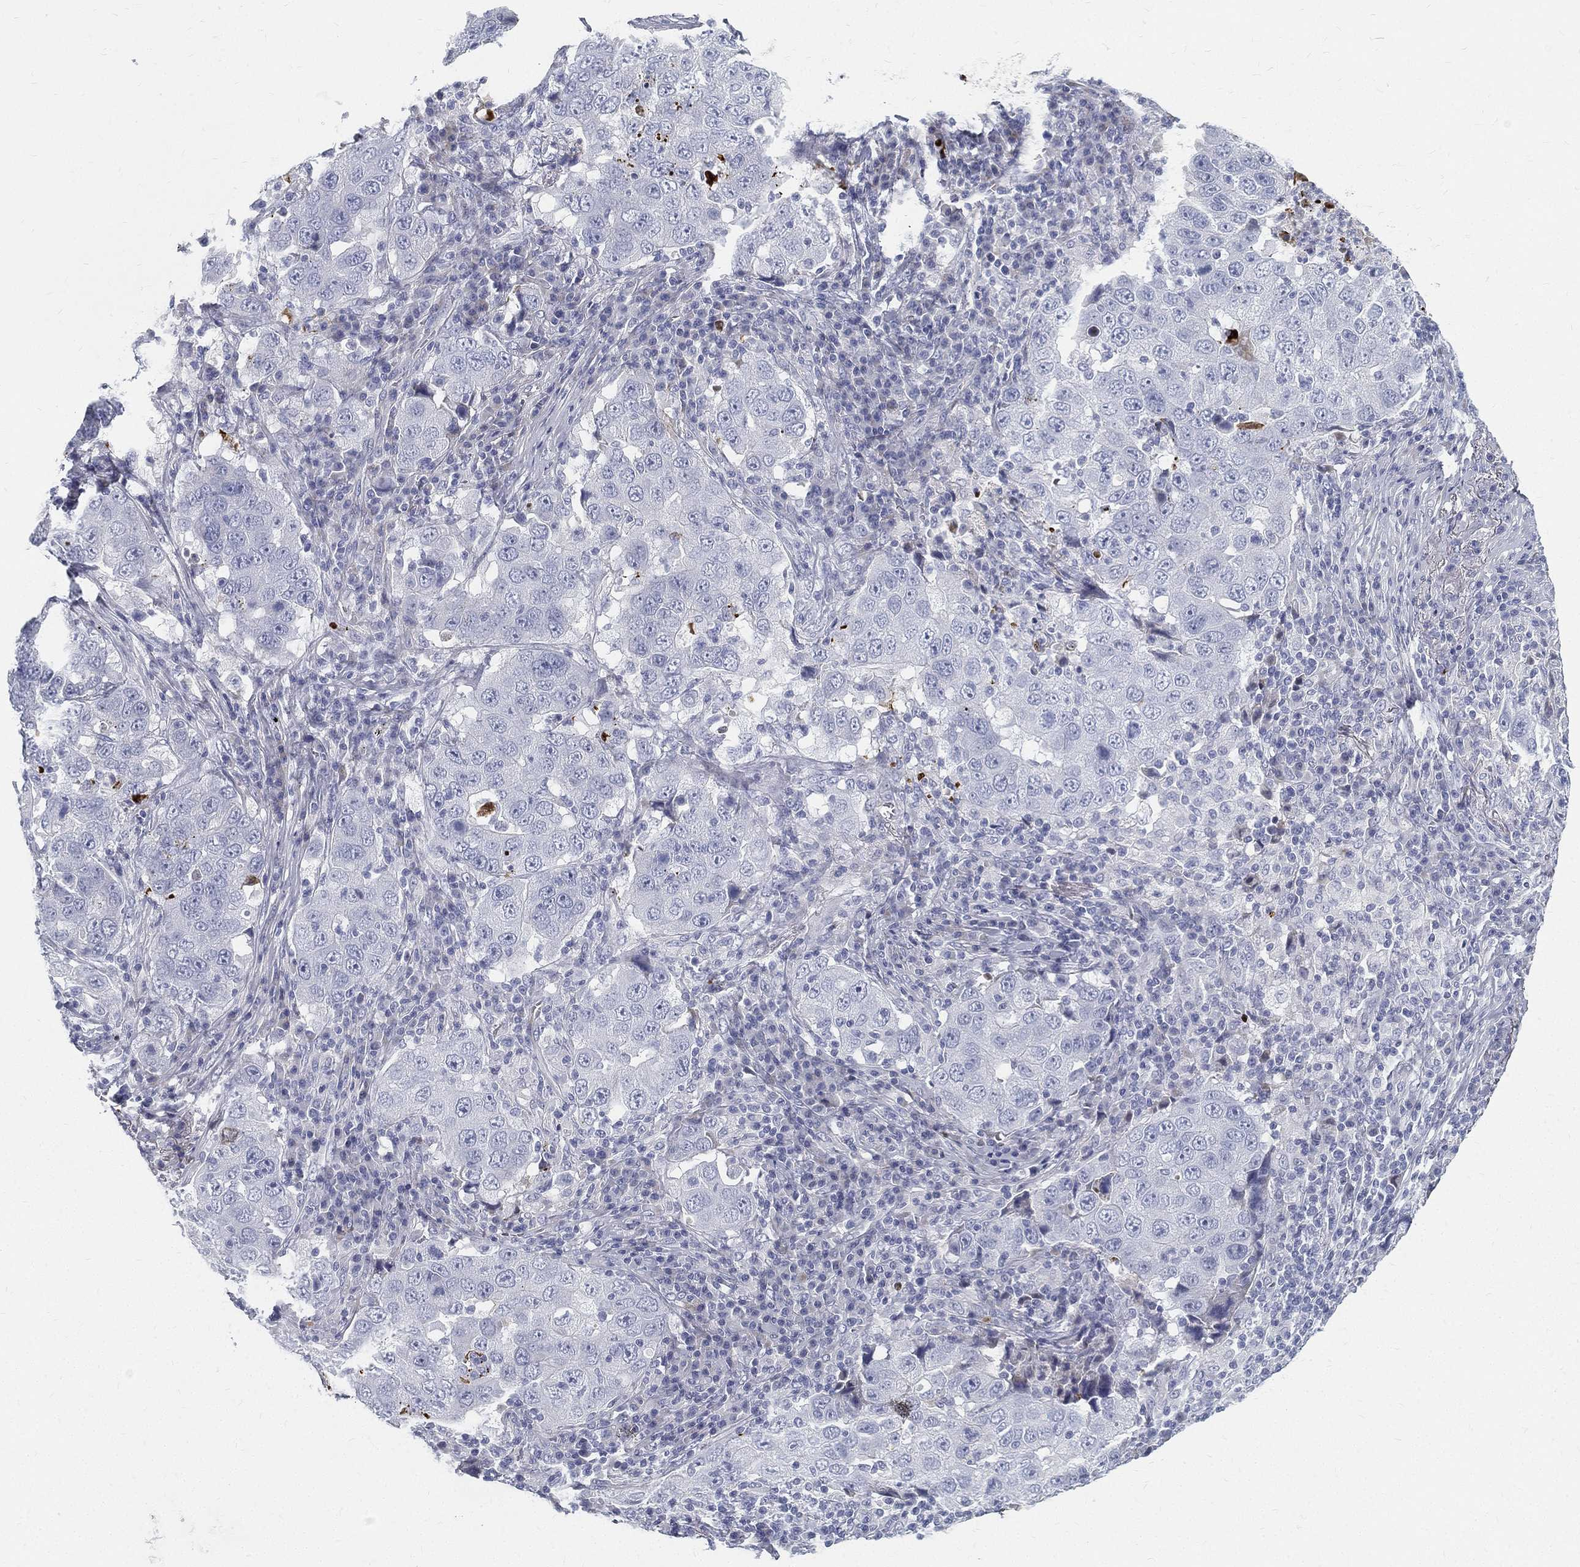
{"staining": {"intensity": "negative", "quantity": "none", "location": "none"}, "tissue": "lung cancer", "cell_type": "Tumor cells", "image_type": "cancer", "snomed": [{"axis": "morphology", "description": "Adenocarcinoma, NOS"}, {"axis": "topography", "description": "Lung"}], "caption": "Human lung cancer stained for a protein using immunohistochemistry shows no expression in tumor cells.", "gene": "SPPL2C", "patient": {"sex": "male", "age": 73}}